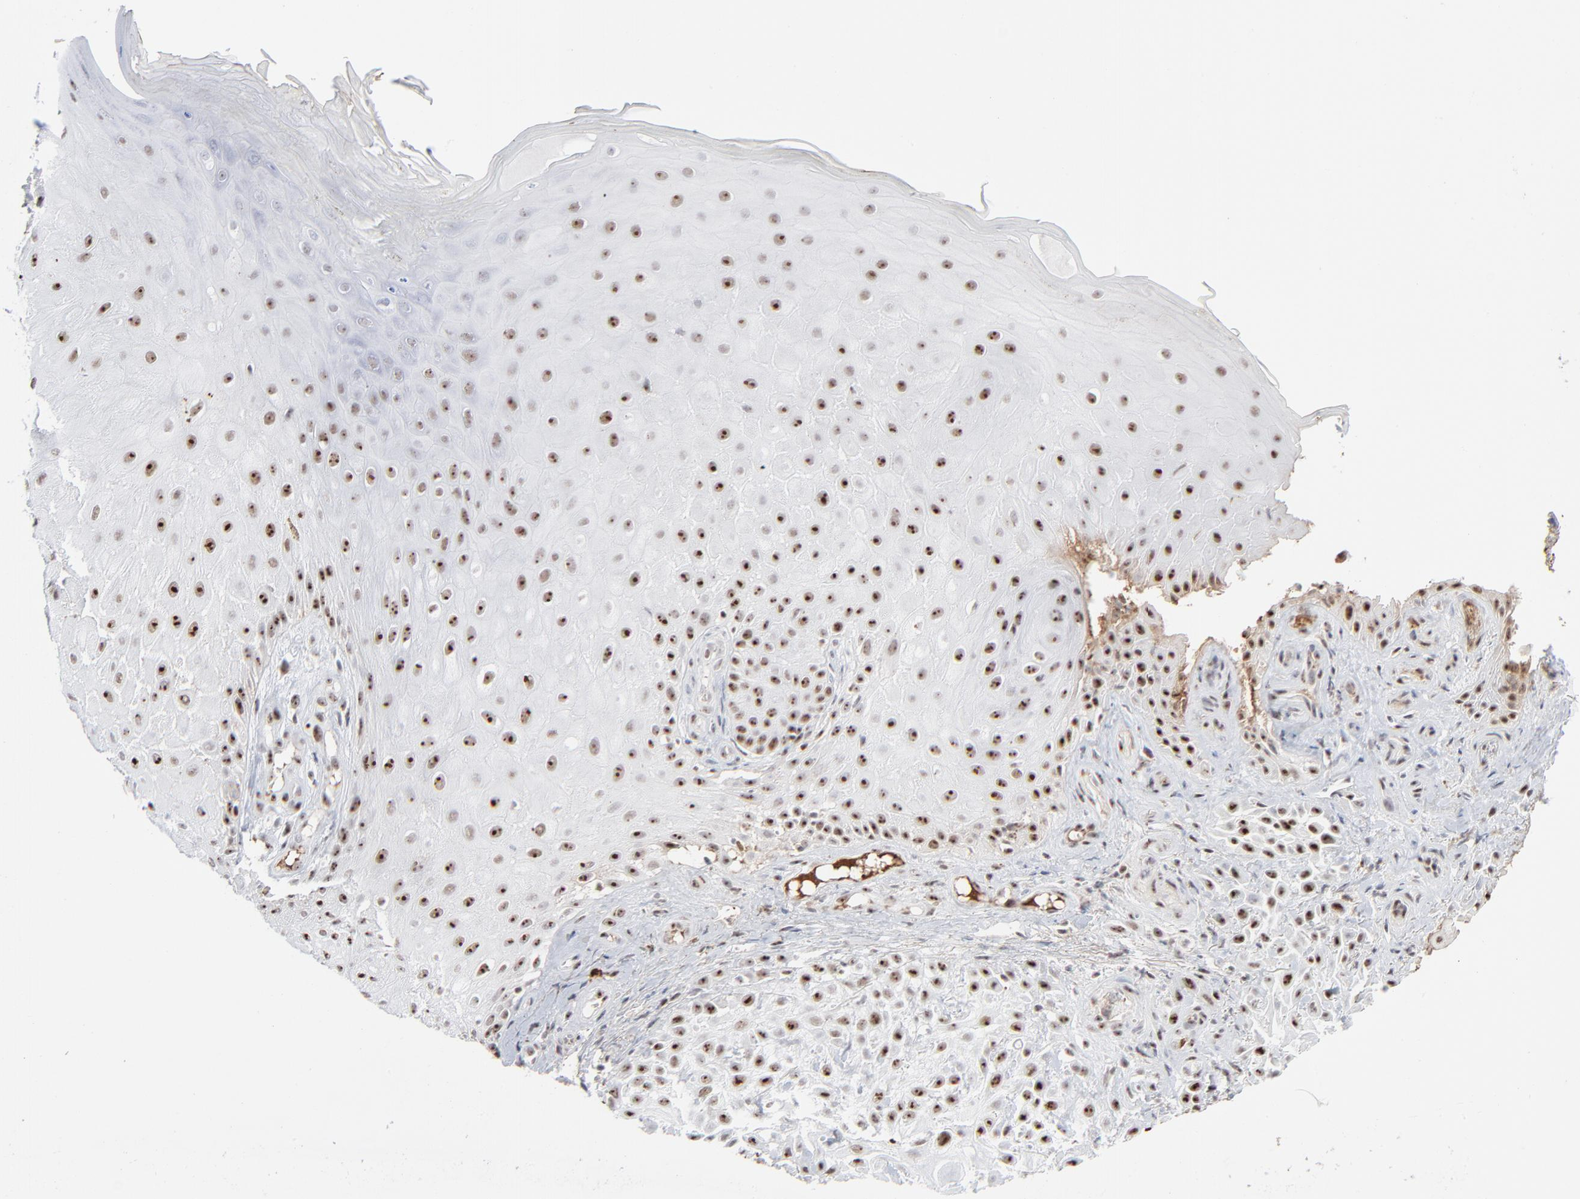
{"staining": {"intensity": "strong", "quantity": ">75%", "location": "nuclear"}, "tissue": "skin cancer", "cell_type": "Tumor cells", "image_type": "cancer", "snomed": [{"axis": "morphology", "description": "Squamous cell carcinoma, NOS"}, {"axis": "topography", "description": "Skin"}], "caption": "Strong nuclear protein staining is present in approximately >75% of tumor cells in squamous cell carcinoma (skin).", "gene": "MPHOSPH6", "patient": {"sex": "female", "age": 42}}